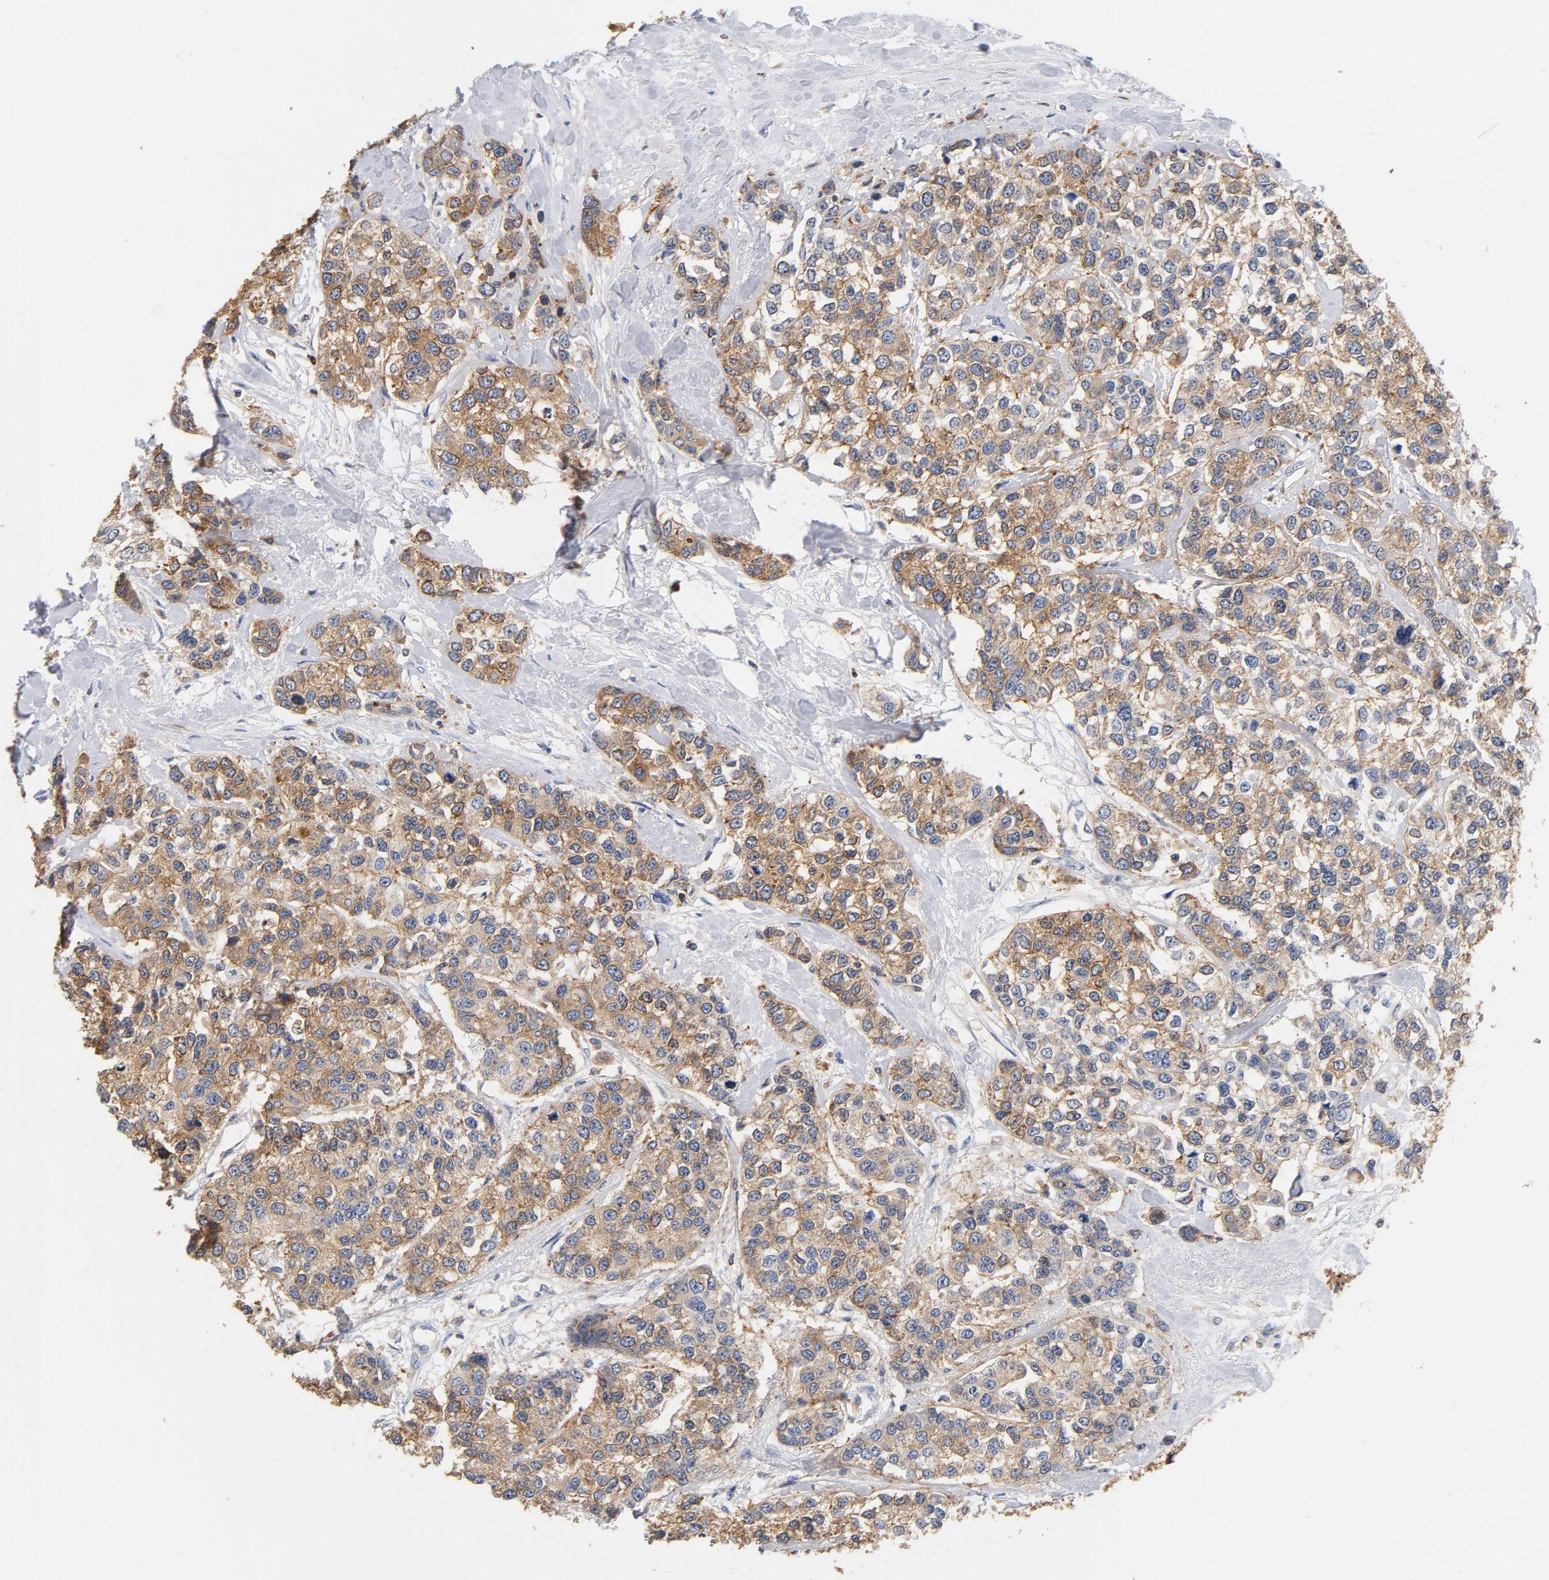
{"staining": {"intensity": "moderate", "quantity": ">75%", "location": "cytoplasmic/membranous"}, "tissue": "breast cancer", "cell_type": "Tumor cells", "image_type": "cancer", "snomed": [{"axis": "morphology", "description": "Duct carcinoma"}, {"axis": "topography", "description": "Breast"}], "caption": "A micrograph of breast cancer stained for a protein shows moderate cytoplasmic/membranous brown staining in tumor cells. (Stains: DAB in brown, nuclei in blue, Microscopy: brightfield microscopy at high magnification).", "gene": "EZR", "patient": {"sex": "female", "age": 51}}